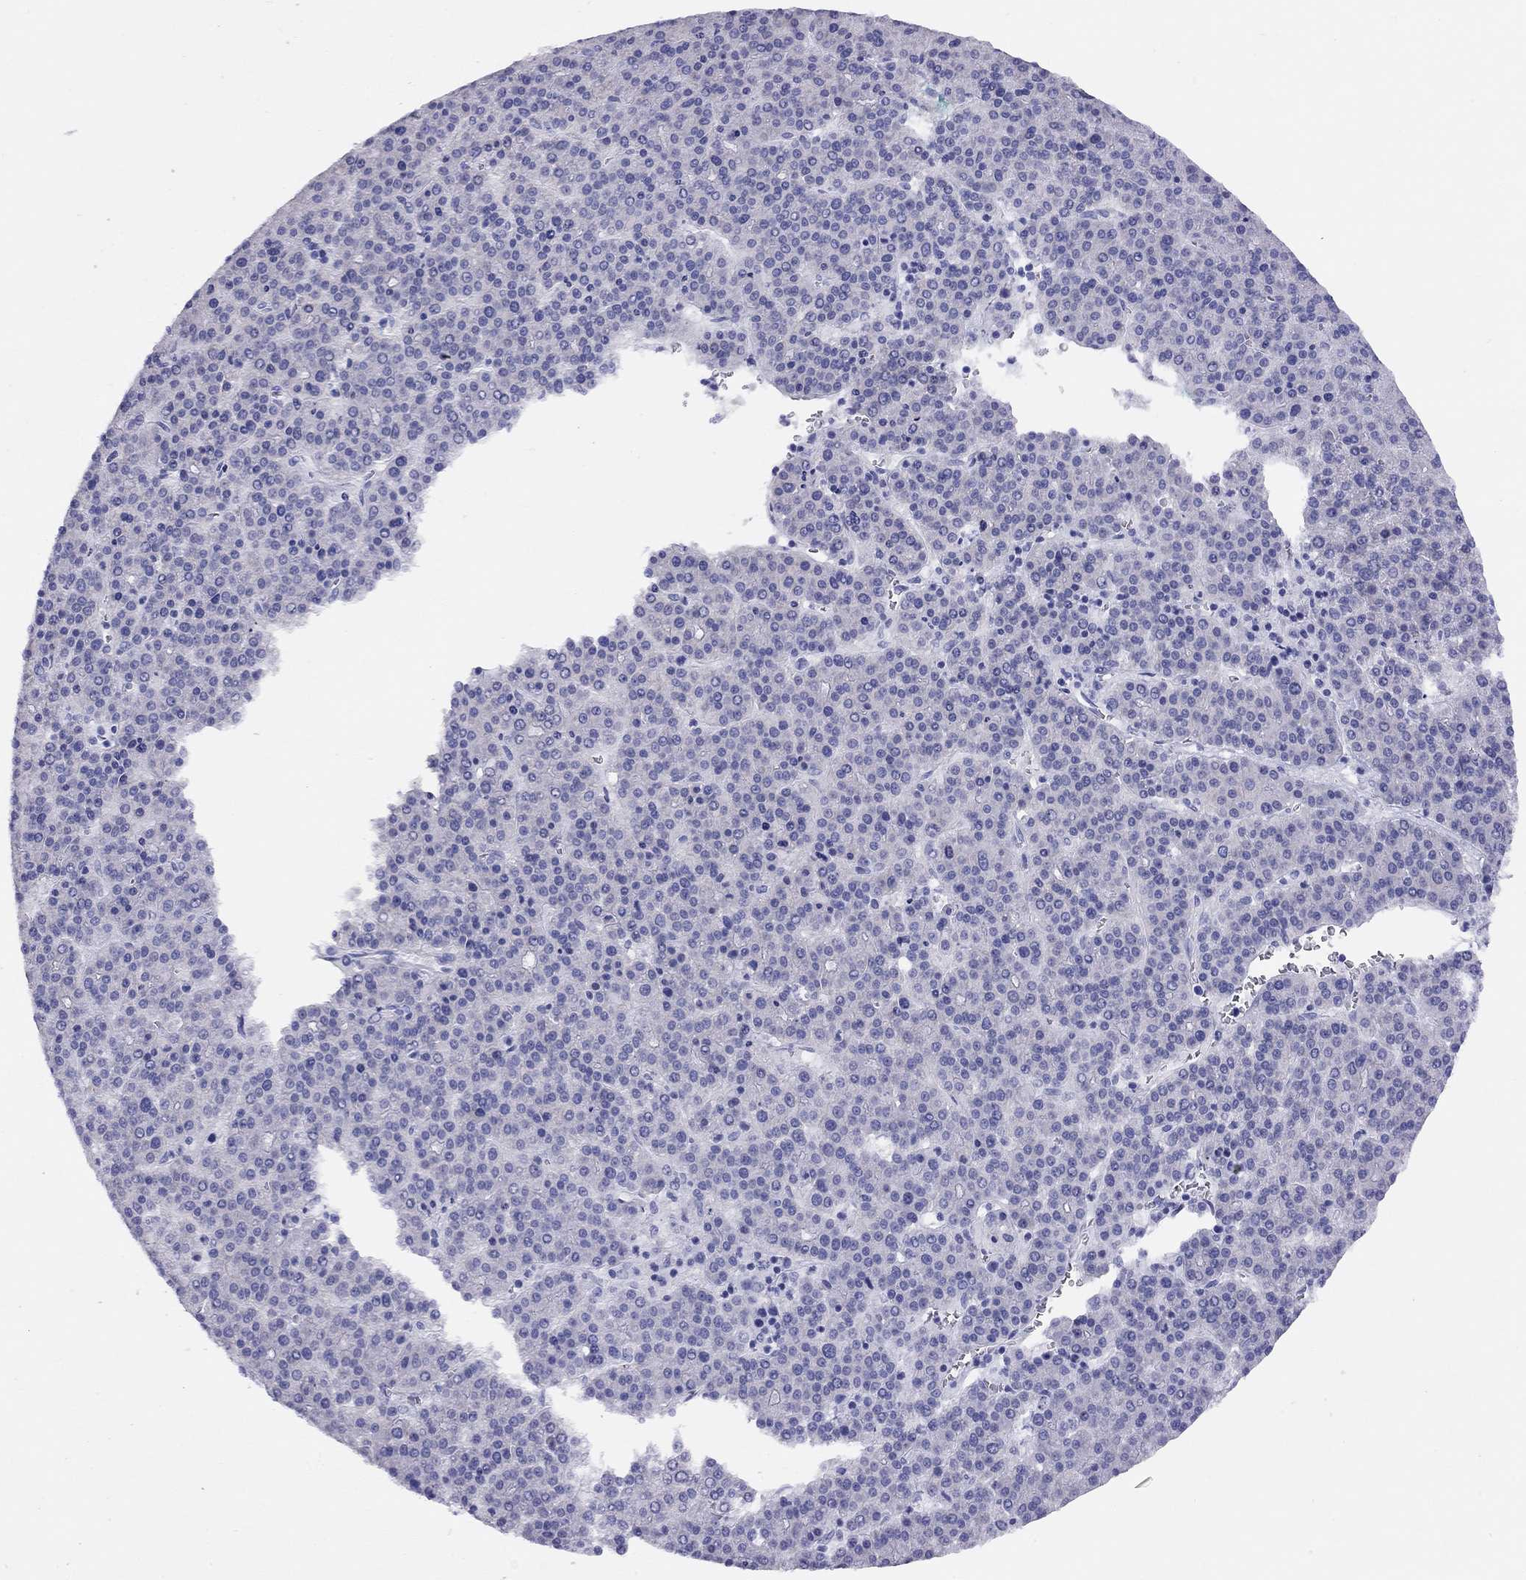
{"staining": {"intensity": "negative", "quantity": "none", "location": "none"}, "tissue": "liver cancer", "cell_type": "Tumor cells", "image_type": "cancer", "snomed": [{"axis": "morphology", "description": "Carcinoma, Hepatocellular, NOS"}, {"axis": "topography", "description": "Liver"}], "caption": "DAB immunohistochemical staining of liver hepatocellular carcinoma shows no significant staining in tumor cells. Nuclei are stained in blue.", "gene": "LRIT2", "patient": {"sex": "female", "age": 58}}